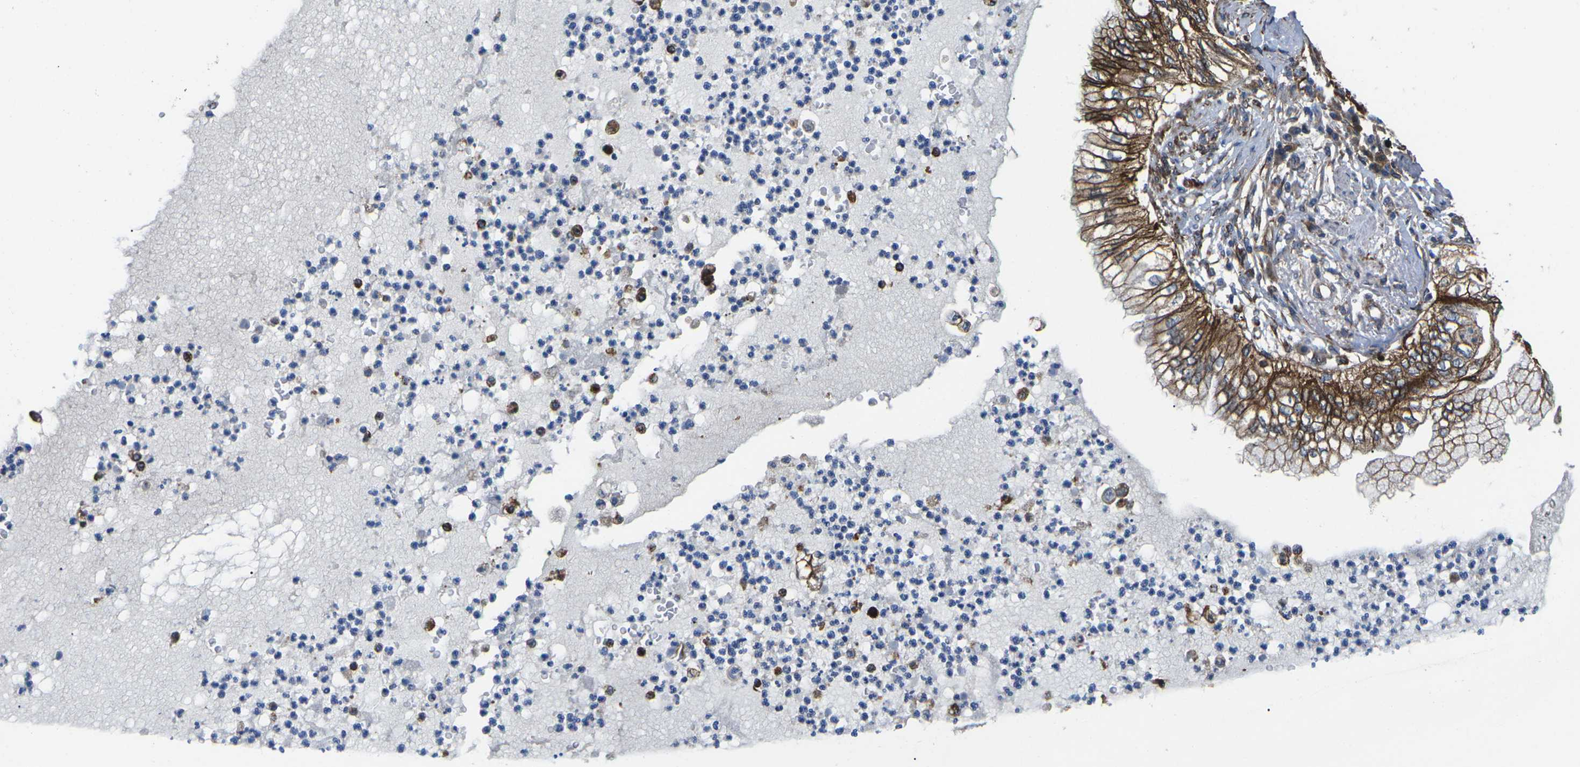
{"staining": {"intensity": "strong", "quantity": ">75%", "location": "cytoplasmic/membranous"}, "tissue": "lung cancer", "cell_type": "Tumor cells", "image_type": "cancer", "snomed": [{"axis": "morphology", "description": "Normal tissue, NOS"}, {"axis": "morphology", "description": "Adenocarcinoma, NOS"}, {"axis": "topography", "description": "Bronchus"}, {"axis": "topography", "description": "Lung"}], "caption": "Immunohistochemical staining of human lung cancer demonstrates high levels of strong cytoplasmic/membranous expression in approximately >75% of tumor cells.", "gene": "DLG1", "patient": {"sex": "female", "age": 70}}